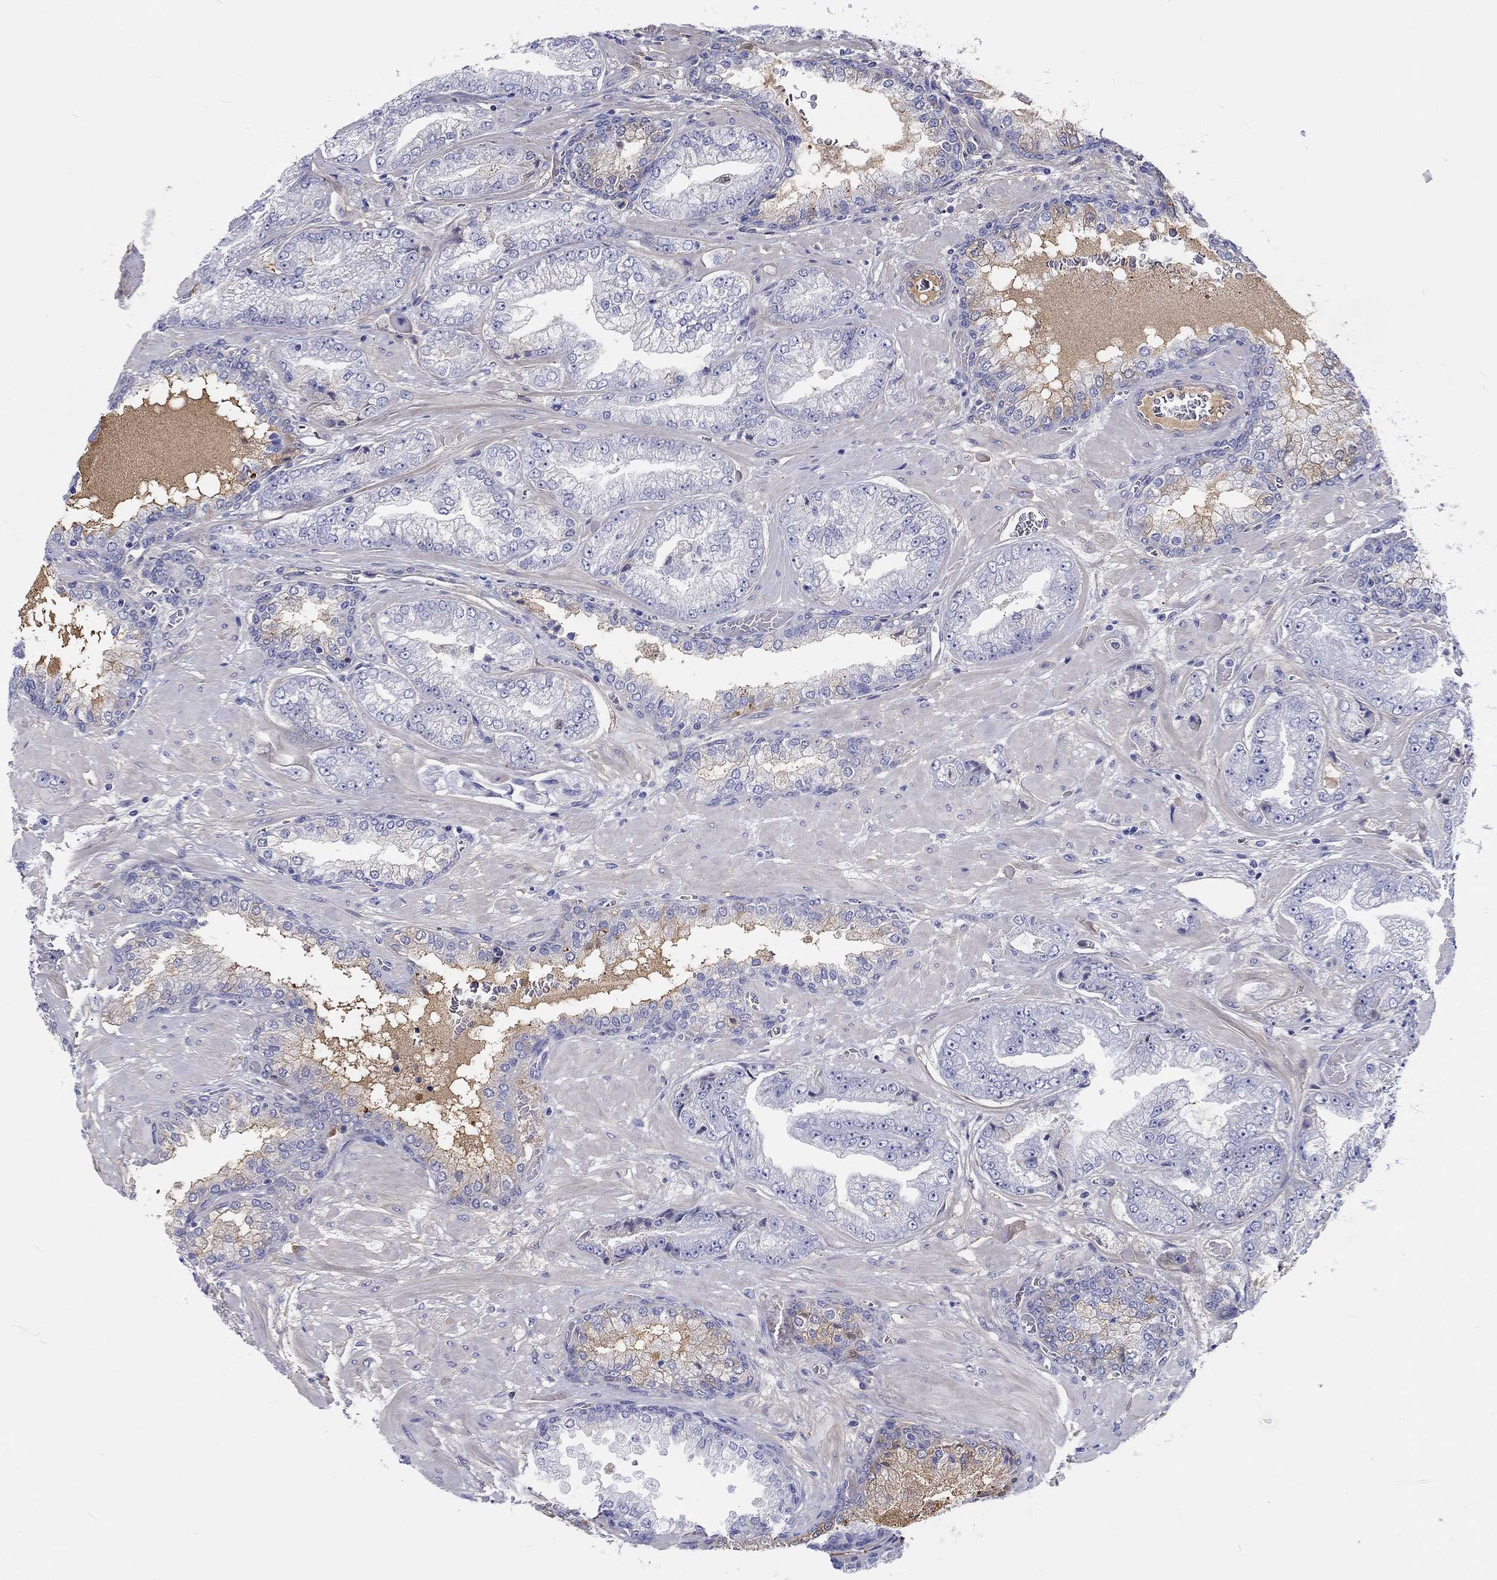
{"staining": {"intensity": "negative", "quantity": "none", "location": "none"}, "tissue": "prostate cancer", "cell_type": "Tumor cells", "image_type": "cancer", "snomed": [{"axis": "morphology", "description": "Adenocarcinoma, Low grade"}, {"axis": "topography", "description": "Prostate"}], "caption": "Immunohistochemistry of prostate low-grade adenocarcinoma demonstrates no positivity in tumor cells.", "gene": "CDY2B", "patient": {"sex": "male", "age": 57}}